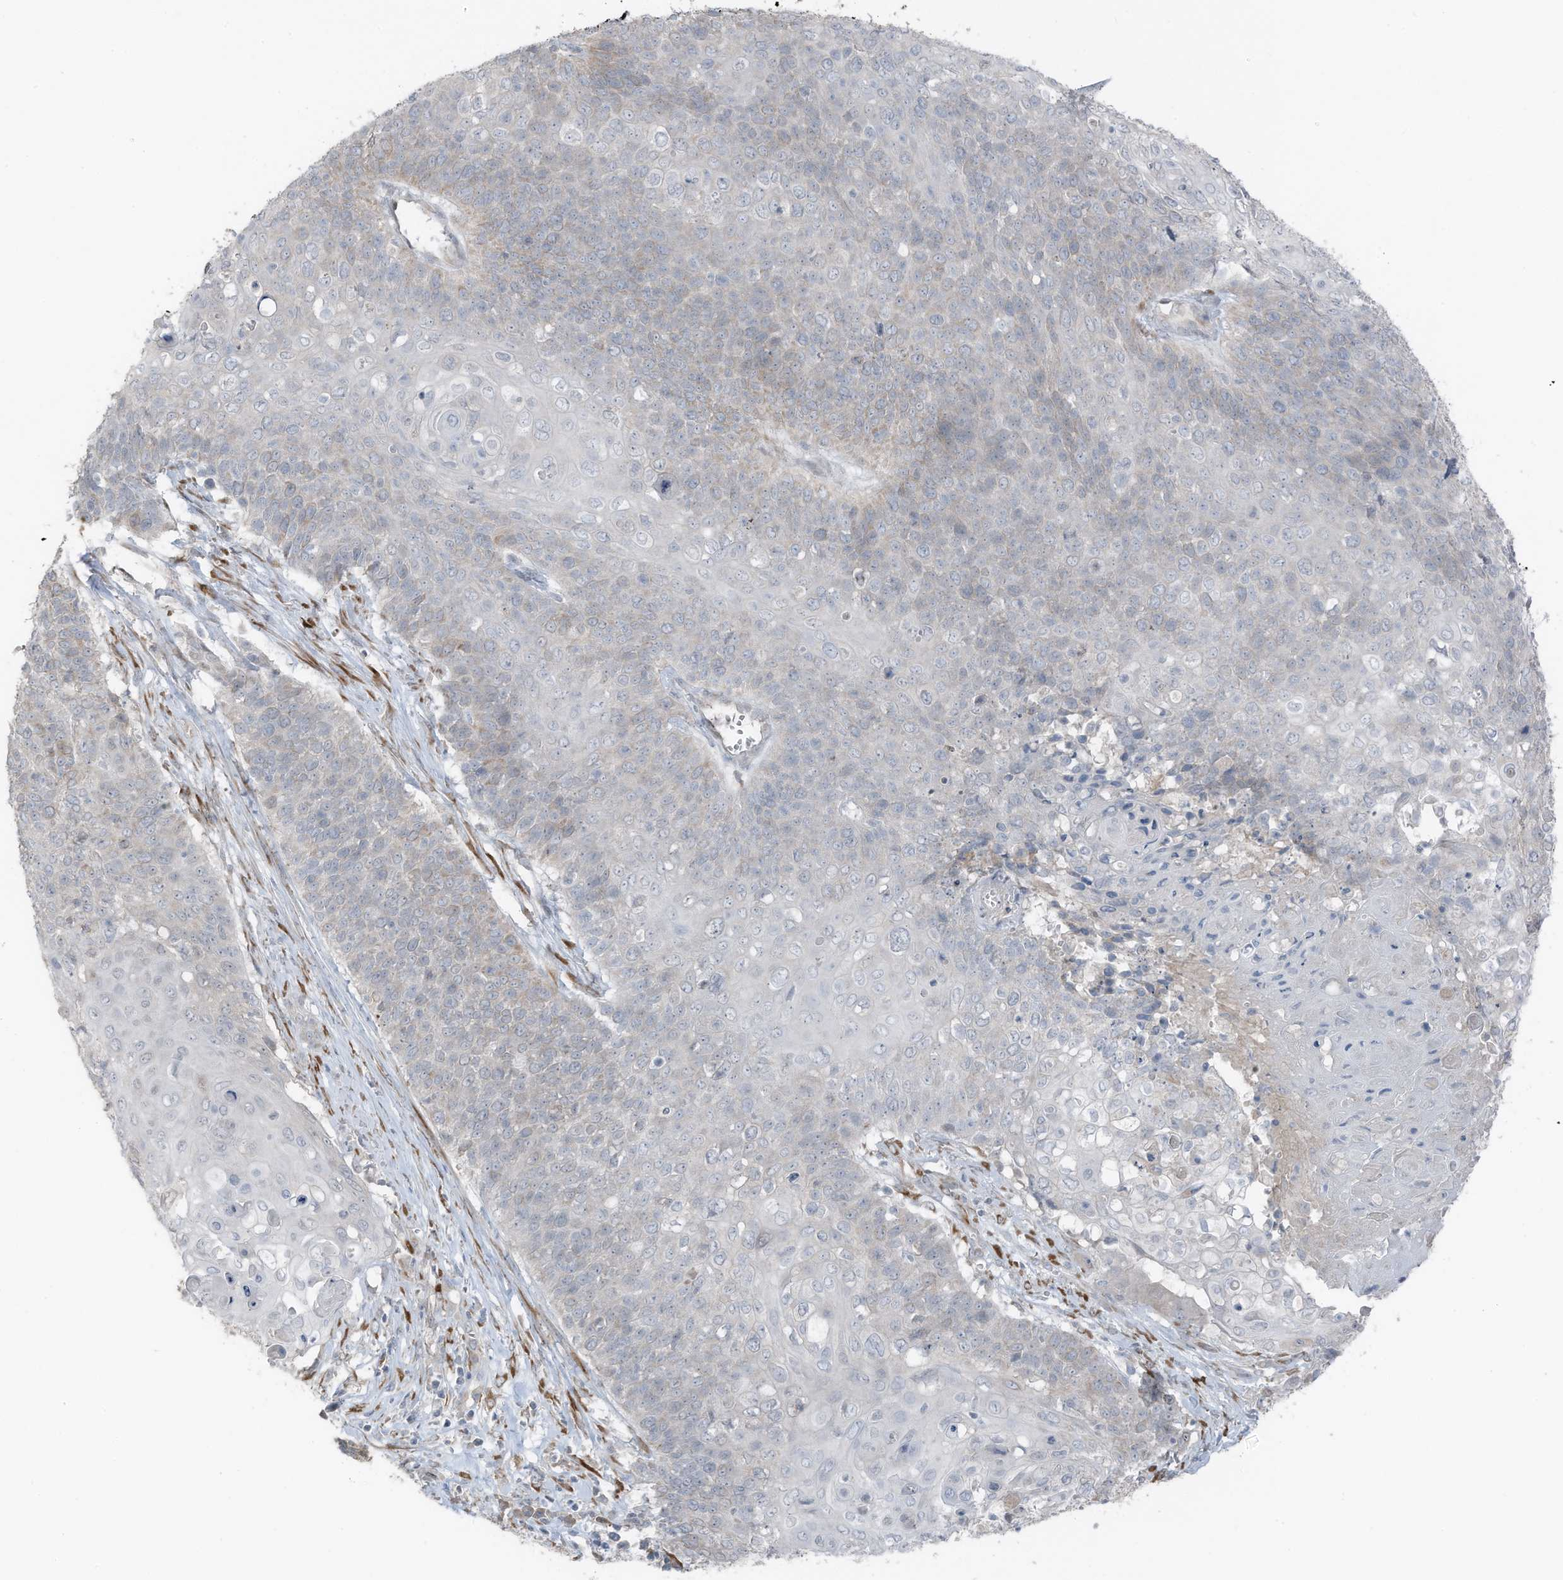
{"staining": {"intensity": "weak", "quantity": "<25%", "location": "cytoplasmic/membranous"}, "tissue": "cervical cancer", "cell_type": "Tumor cells", "image_type": "cancer", "snomed": [{"axis": "morphology", "description": "Squamous cell carcinoma, NOS"}, {"axis": "topography", "description": "Cervix"}], "caption": "The image exhibits no staining of tumor cells in cervical squamous cell carcinoma.", "gene": "ARHGEF33", "patient": {"sex": "female", "age": 39}}